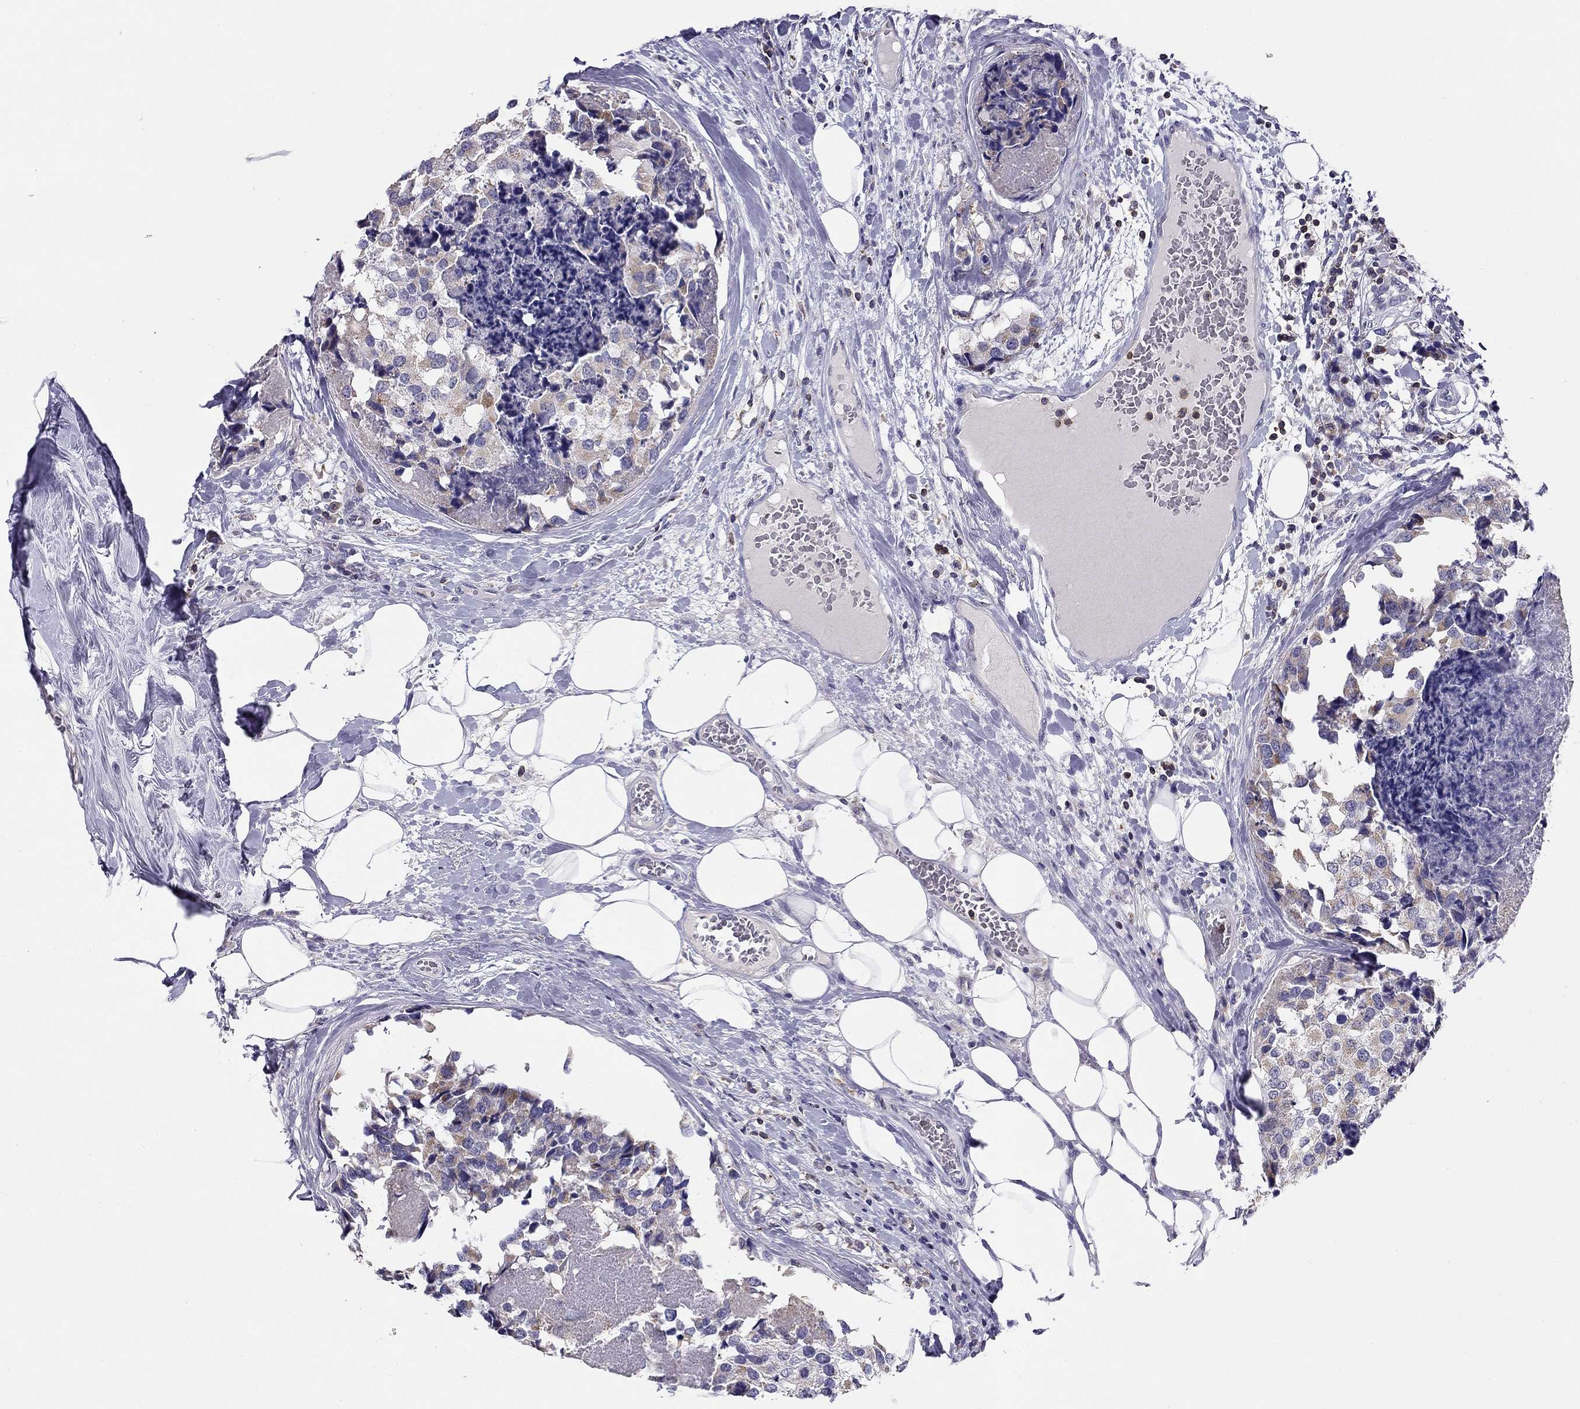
{"staining": {"intensity": "weak", "quantity": "<25%", "location": "cytoplasmic/membranous"}, "tissue": "breast cancer", "cell_type": "Tumor cells", "image_type": "cancer", "snomed": [{"axis": "morphology", "description": "Lobular carcinoma"}, {"axis": "topography", "description": "Breast"}], "caption": "The micrograph displays no staining of tumor cells in lobular carcinoma (breast).", "gene": "CITED1", "patient": {"sex": "female", "age": 59}}